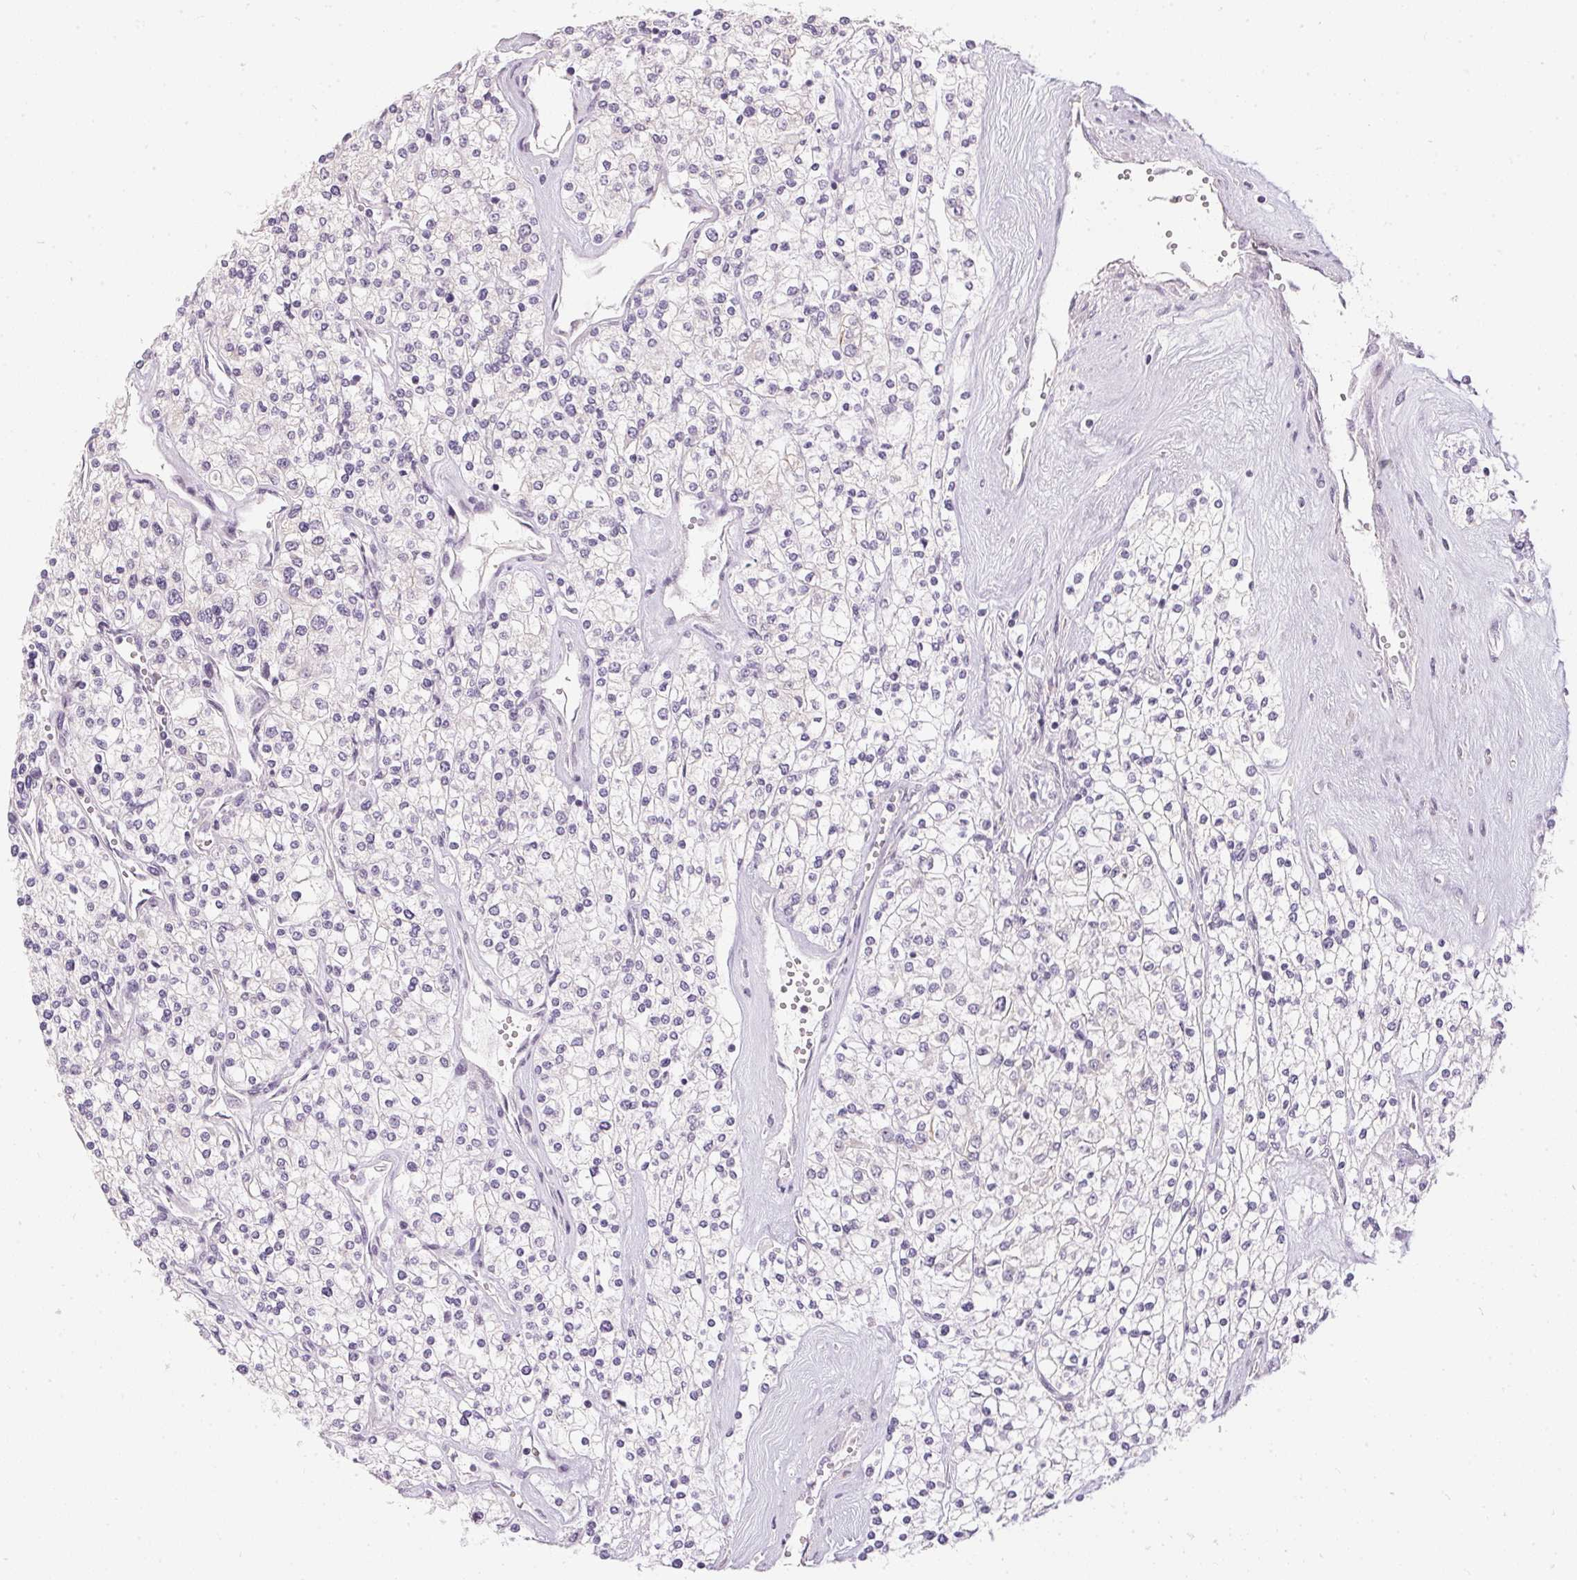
{"staining": {"intensity": "negative", "quantity": "none", "location": "none"}, "tissue": "renal cancer", "cell_type": "Tumor cells", "image_type": "cancer", "snomed": [{"axis": "morphology", "description": "Adenocarcinoma, NOS"}, {"axis": "topography", "description": "Kidney"}], "caption": "Immunohistochemistry of renal adenocarcinoma shows no positivity in tumor cells.", "gene": "GDAP1L1", "patient": {"sex": "male", "age": 80}}